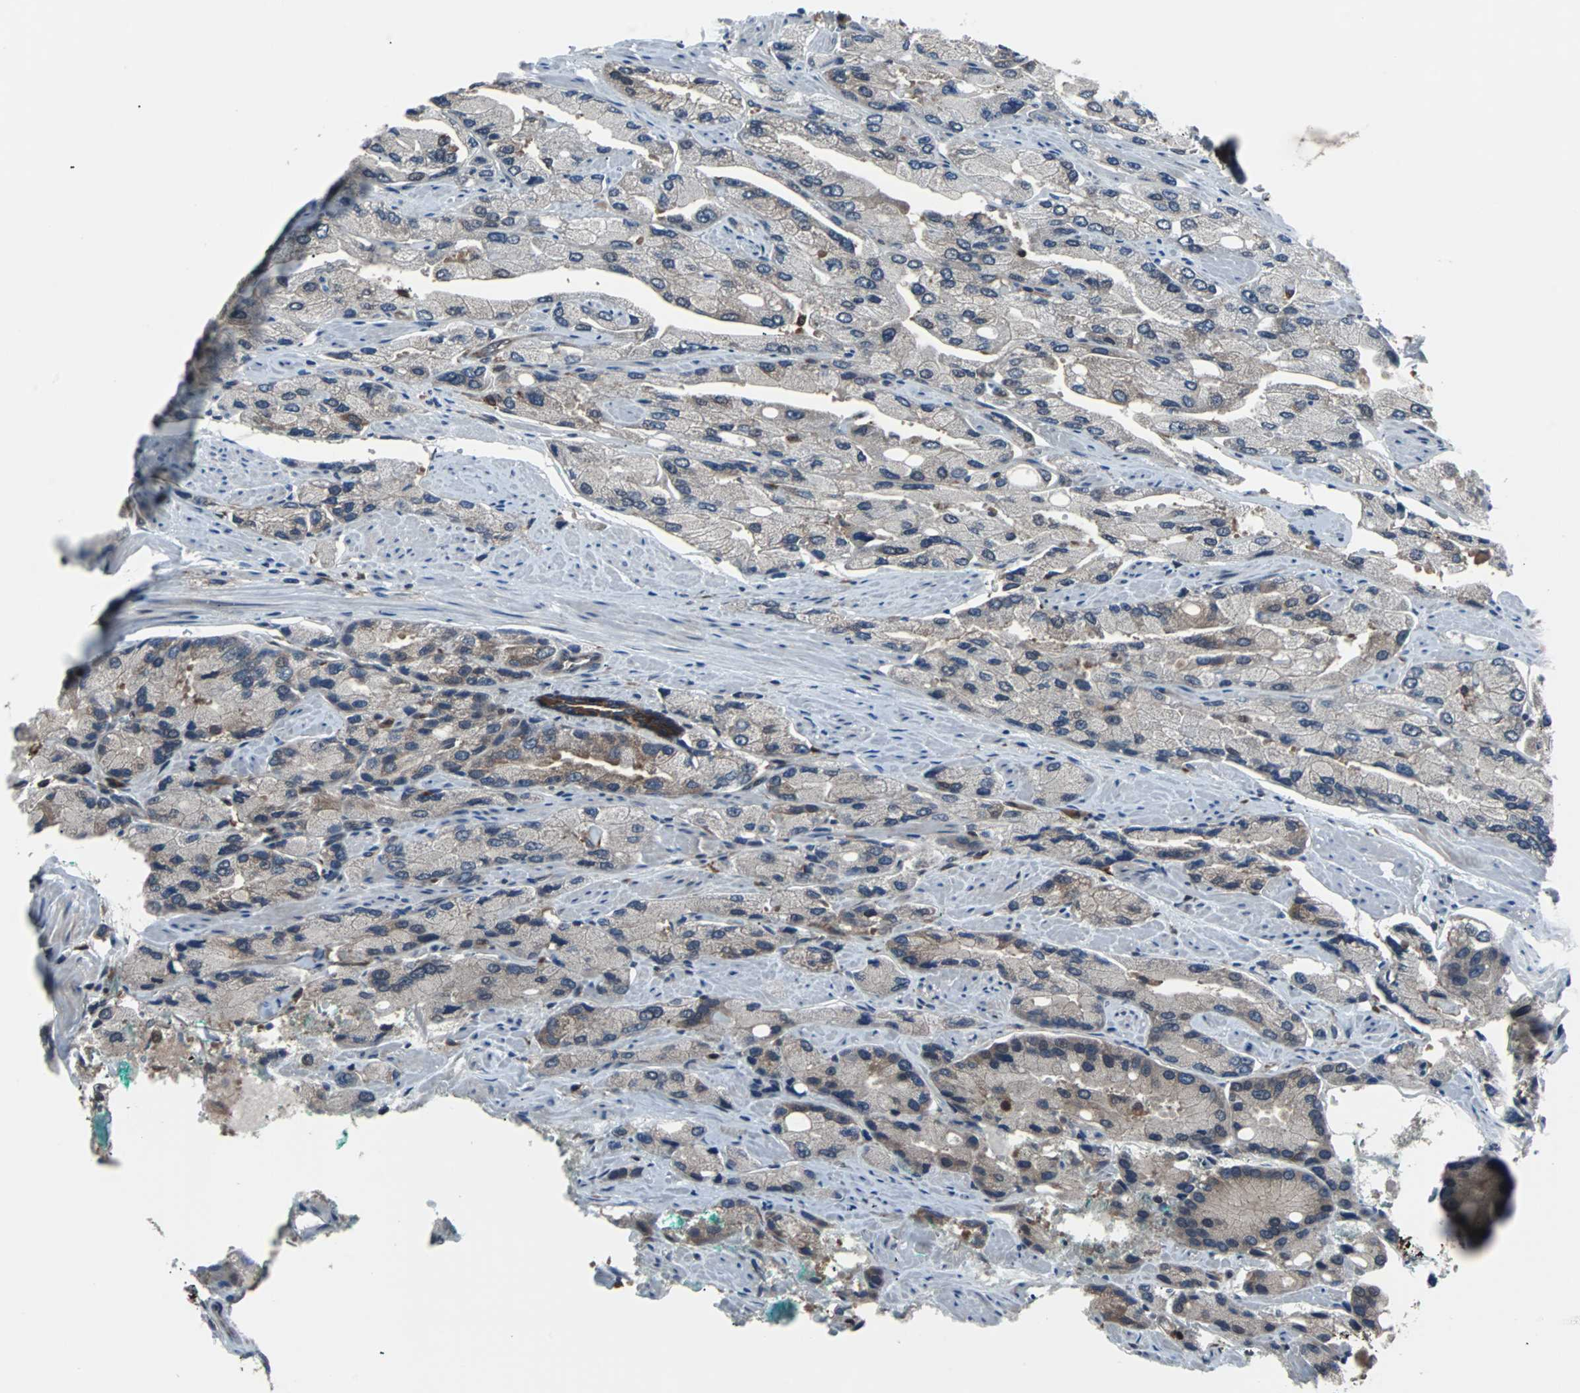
{"staining": {"intensity": "weak", "quantity": "25%-75%", "location": "cytoplasmic/membranous"}, "tissue": "prostate cancer", "cell_type": "Tumor cells", "image_type": "cancer", "snomed": [{"axis": "morphology", "description": "Adenocarcinoma, High grade"}, {"axis": "topography", "description": "Prostate"}], "caption": "The photomicrograph demonstrates immunohistochemical staining of prostate cancer (high-grade adenocarcinoma). There is weak cytoplasmic/membranous staining is present in approximately 25%-75% of tumor cells.", "gene": "PAK1", "patient": {"sex": "male", "age": 58}}